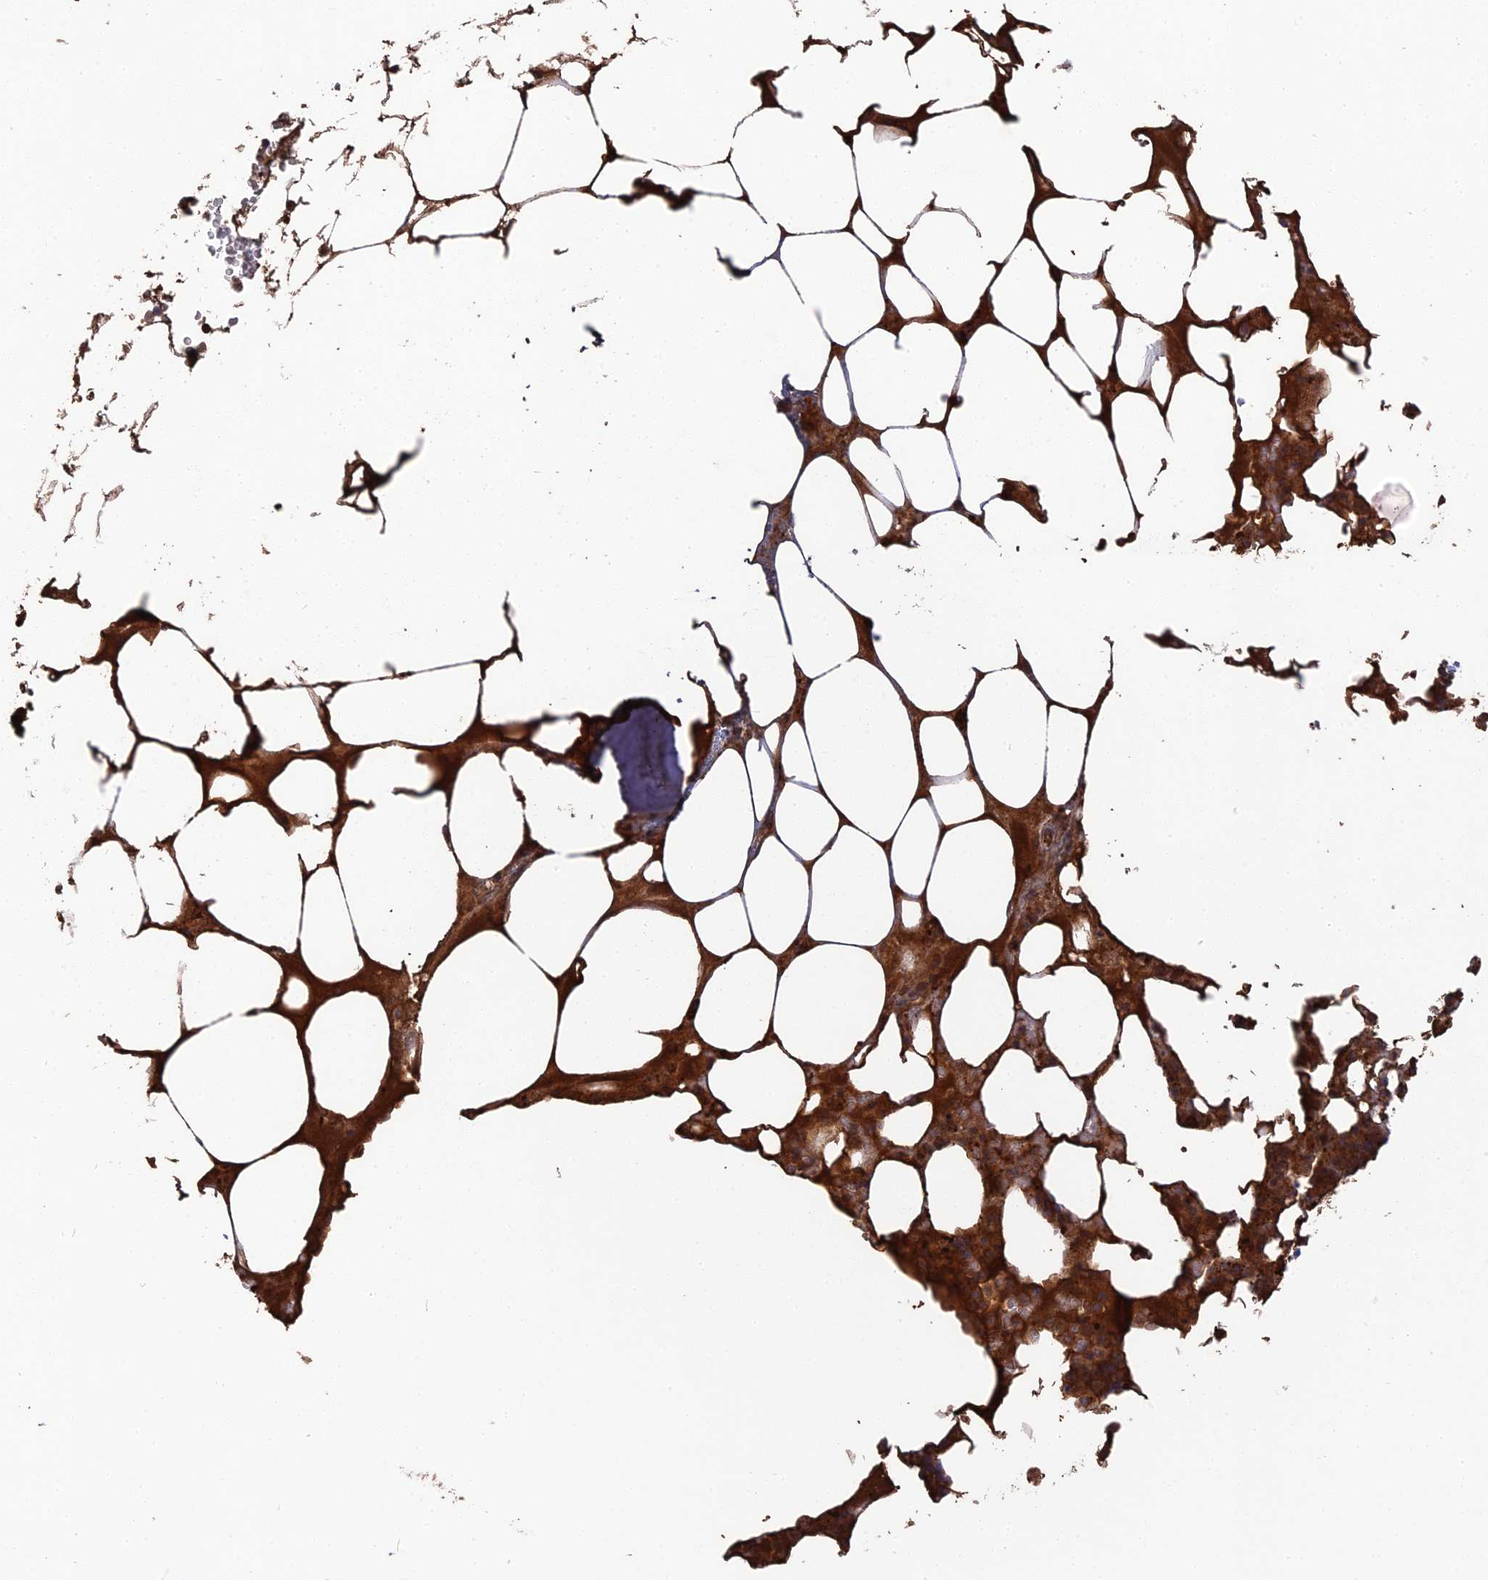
{"staining": {"intensity": "strong", "quantity": "25%-75%", "location": "cytoplasmic/membranous"}, "tissue": "bone marrow", "cell_type": "Hematopoietic cells", "image_type": "normal", "snomed": [{"axis": "morphology", "description": "Normal tissue, NOS"}, {"axis": "topography", "description": "Bone marrow"}], "caption": "DAB (3,3'-diaminobenzidine) immunohistochemical staining of benign bone marrow shows strong cytoplasmic/membranous protein positivity in about 25%-75% of hematopoietic cells.", "gene": "DEF8", "patient": {"sex": "male", "age": 64}}